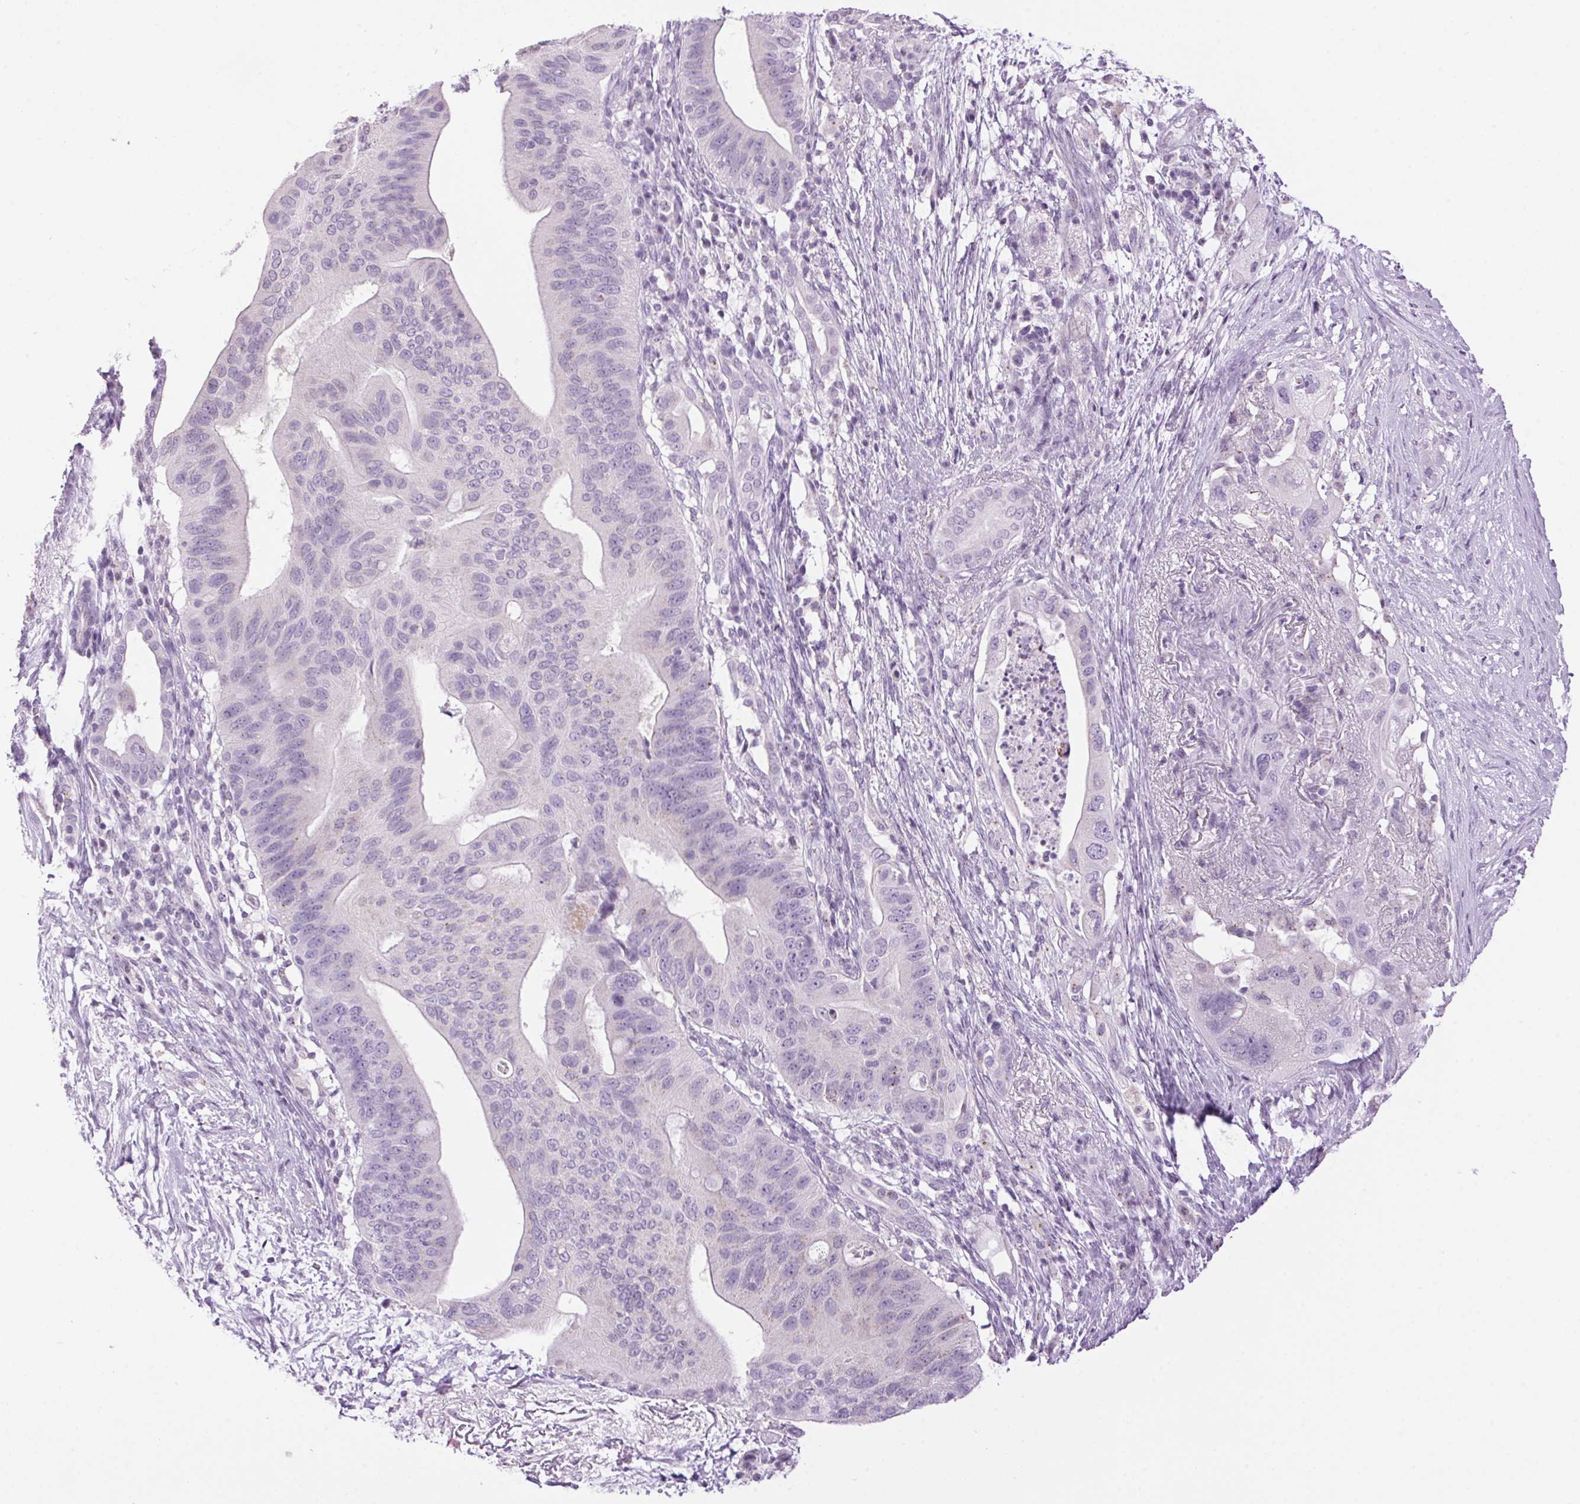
{"staining": {"intensity": "negative", "quantity": "none", "location": "none"}, "tissue": "pancreatic cancer", "cell_type": "Tumor cells", "image_type": "cancer", "snomed": [{"axis": "morphology", "description": "Adenocarcinoma, NOS"}, {"axis": "topography", "description": "Pancreas"}], "caption": "High magnification brightfield microscopy of pancreatic cancer stained with DAB (3,3'-diaminobenzidine) (brown) and counterstained with hematoxylin (blue): tumor cells show no significant staining.", "gene": "TMEM88B", "patient": {"sex": "female", "age": 72}}